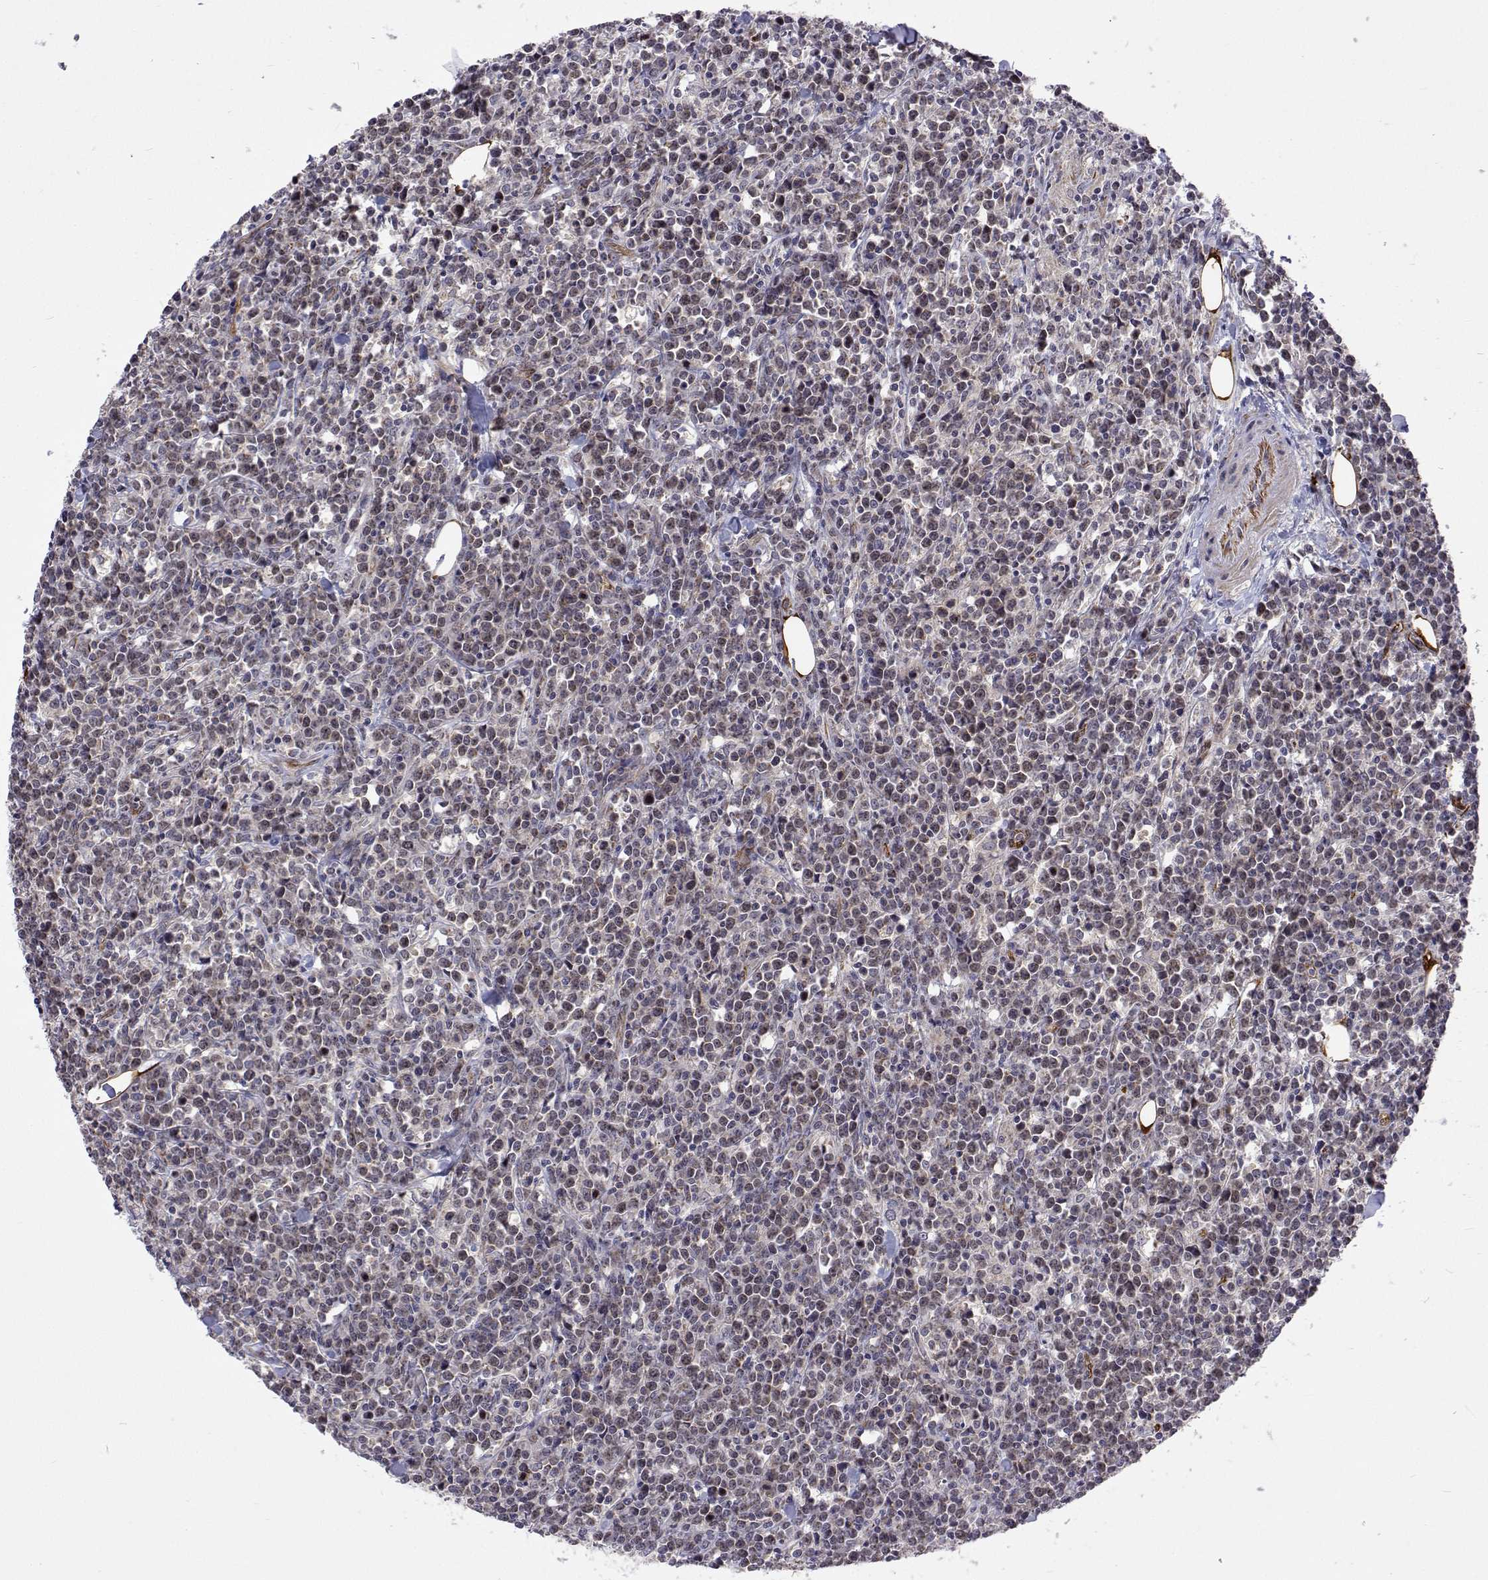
{"staining": {"intensity": "weak", "quantity": "<25%", "location": "cytoplasmic/membranous"}, "tissue": "lymphoma", "cell_type": "Tumor cells", "image_type": "cancer", "snomed": [{"axis": "morphology", "description": "Malignant lymphoma, non-Hodgkin's type, High grade"}, {"axis": "topography", "description": "Small intestine"}], "caption": "An immunohistochemistry (IHC) micrograph of lymphoma is shown. There is no staining in tumor cells of lymphoma. Brightfield microscopy of immunohistochemistry stained with DAB (brown) and hematoxylin (blue), captured at high magnification.", "gene": "DHTKD1", "patient": {"sex": "female", "age": 56}}